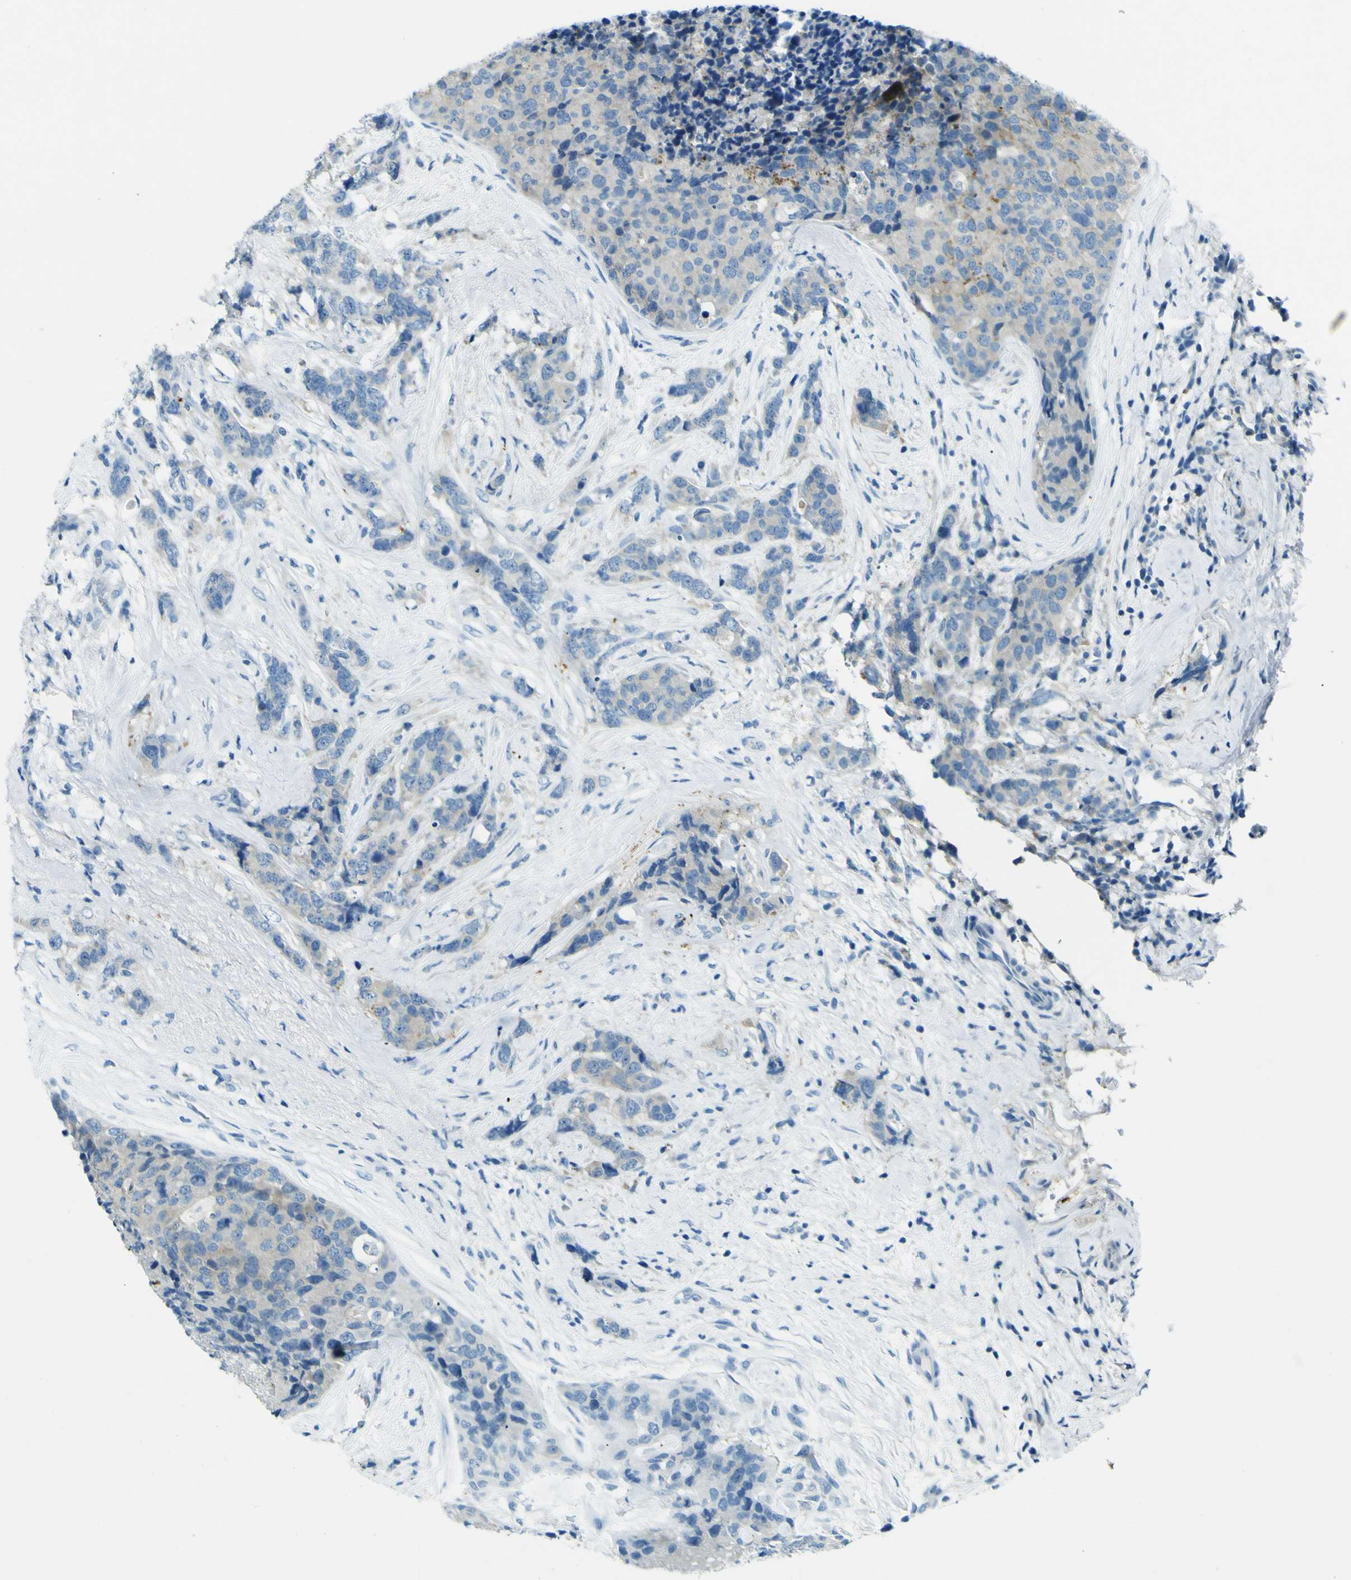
{"staining": {"intensity": "negative", "quantity": "none", "location": "none"}, "tissue": "breast cancer", "cell_type": "Tumor cells", "image_type": "cancer", "snomed": [{"axis": "morphology", "description": "Lobular carcinoma"}, {"axis": "topography", "description": "Breast"}], "caption": "The photomicrograph shows no staining of tumor cells in breast cancer. The staining was performed using DAB (3,3'-diaminobenzidine) to visualize the protein expression in brown, while the nuclei were stained in blue with hematoxylin (Magnification: 20x).", "gene": "SORCS1", "patient": {"sex": "female", "age": 59}}